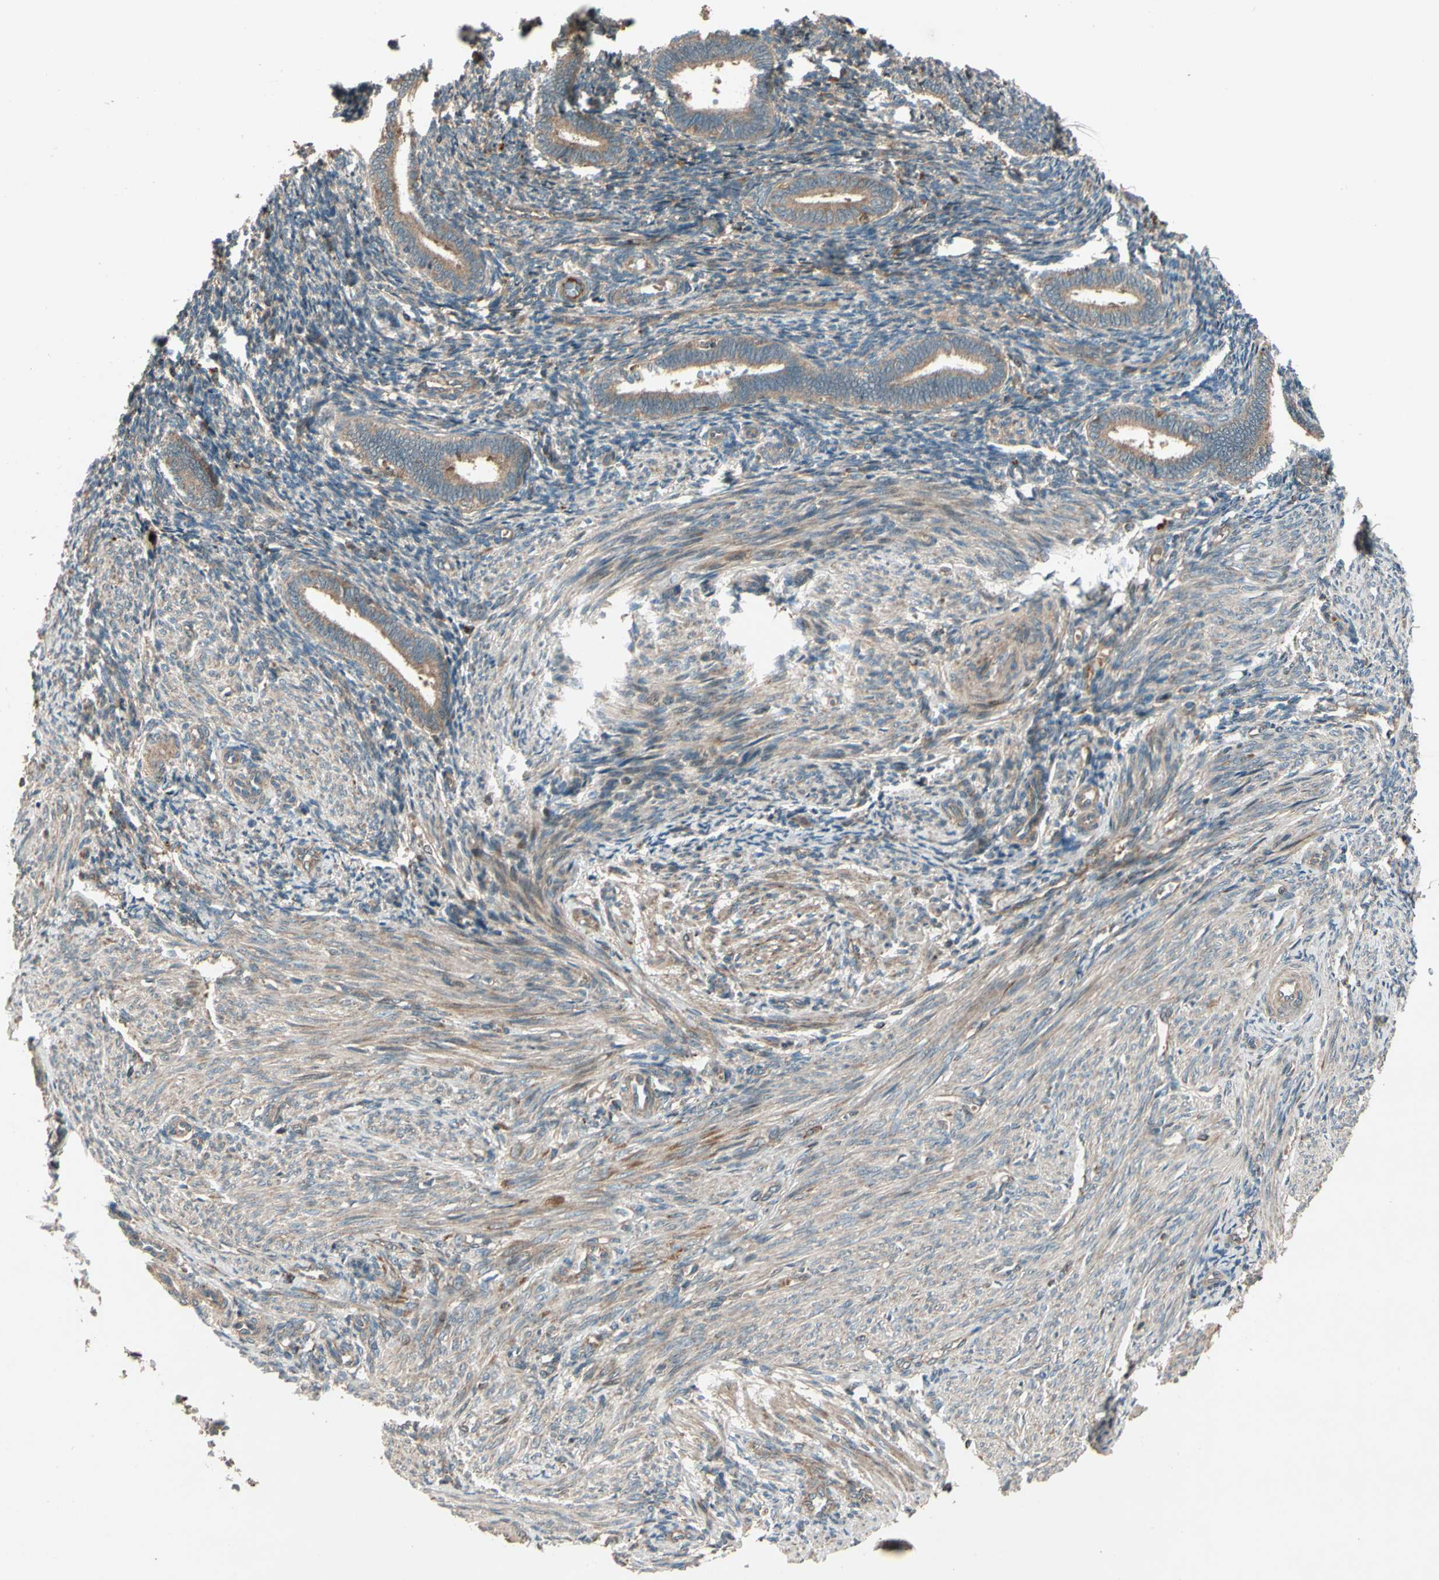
{"staining": {"intensity": "weak", "quantity": ">75%", "location": "cytoplasmic/membranous"}, "tissue": "endometrium", "cell_type": "Cells in endometrial stroma", "image_type": "normal", "snomed": [{"axis": "morphology", "description": "Normal tissue, NOS"}, {"axis": "topography", "description": "Endometrium"}], "caption": "Immunohistochemistry of benign endometrium shows low levels of weak cytoplasmic/membranous expression in approximately >75% of cells in endometrial stroma.", "gene": "ACVR1C", "patient": {"sex": "female", "age": 27}}